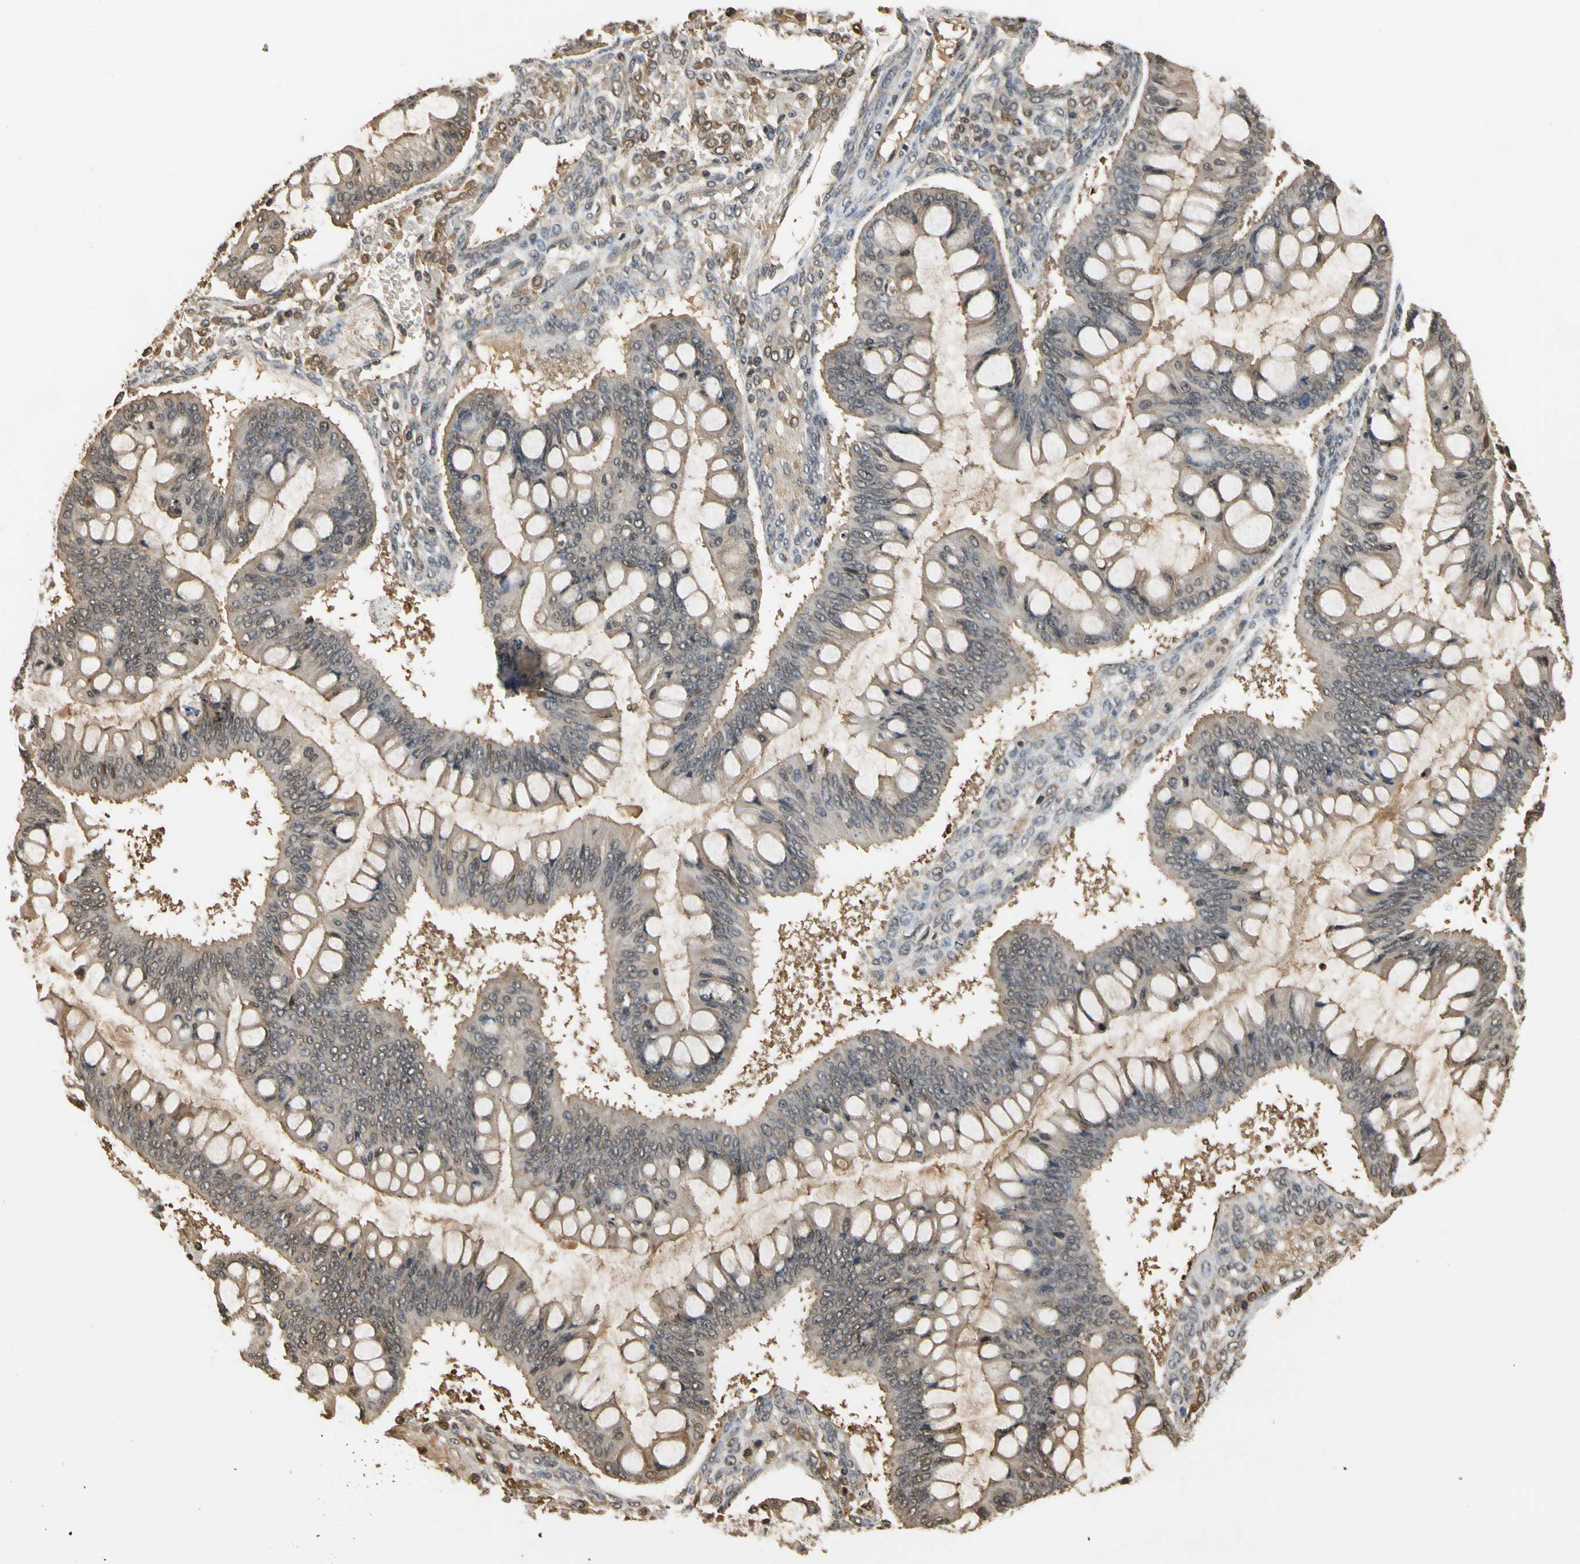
{"staining": {"intensity": "weak", "quantity": ">75%", "location": "cytoplasmic/membranous"}, "tissue": "ovarian cancer", "cell_type": "Tumor cells", "image_type": "cancer", "snomed": [{"axis": "morphology", "description": "Cystadenocarcinoma, mucinous, NOS"}, {"axis": "topography", "description": "Ovary"}], "caption": "A photomicrograph of ovarian cancer stained for a protein reveals weak cytoplasmic/membranous brown staining in tumor cells. Nuclei are stained in blue.", "gene": "SOD1", "patient": {"sex": "female", "age": 73}}